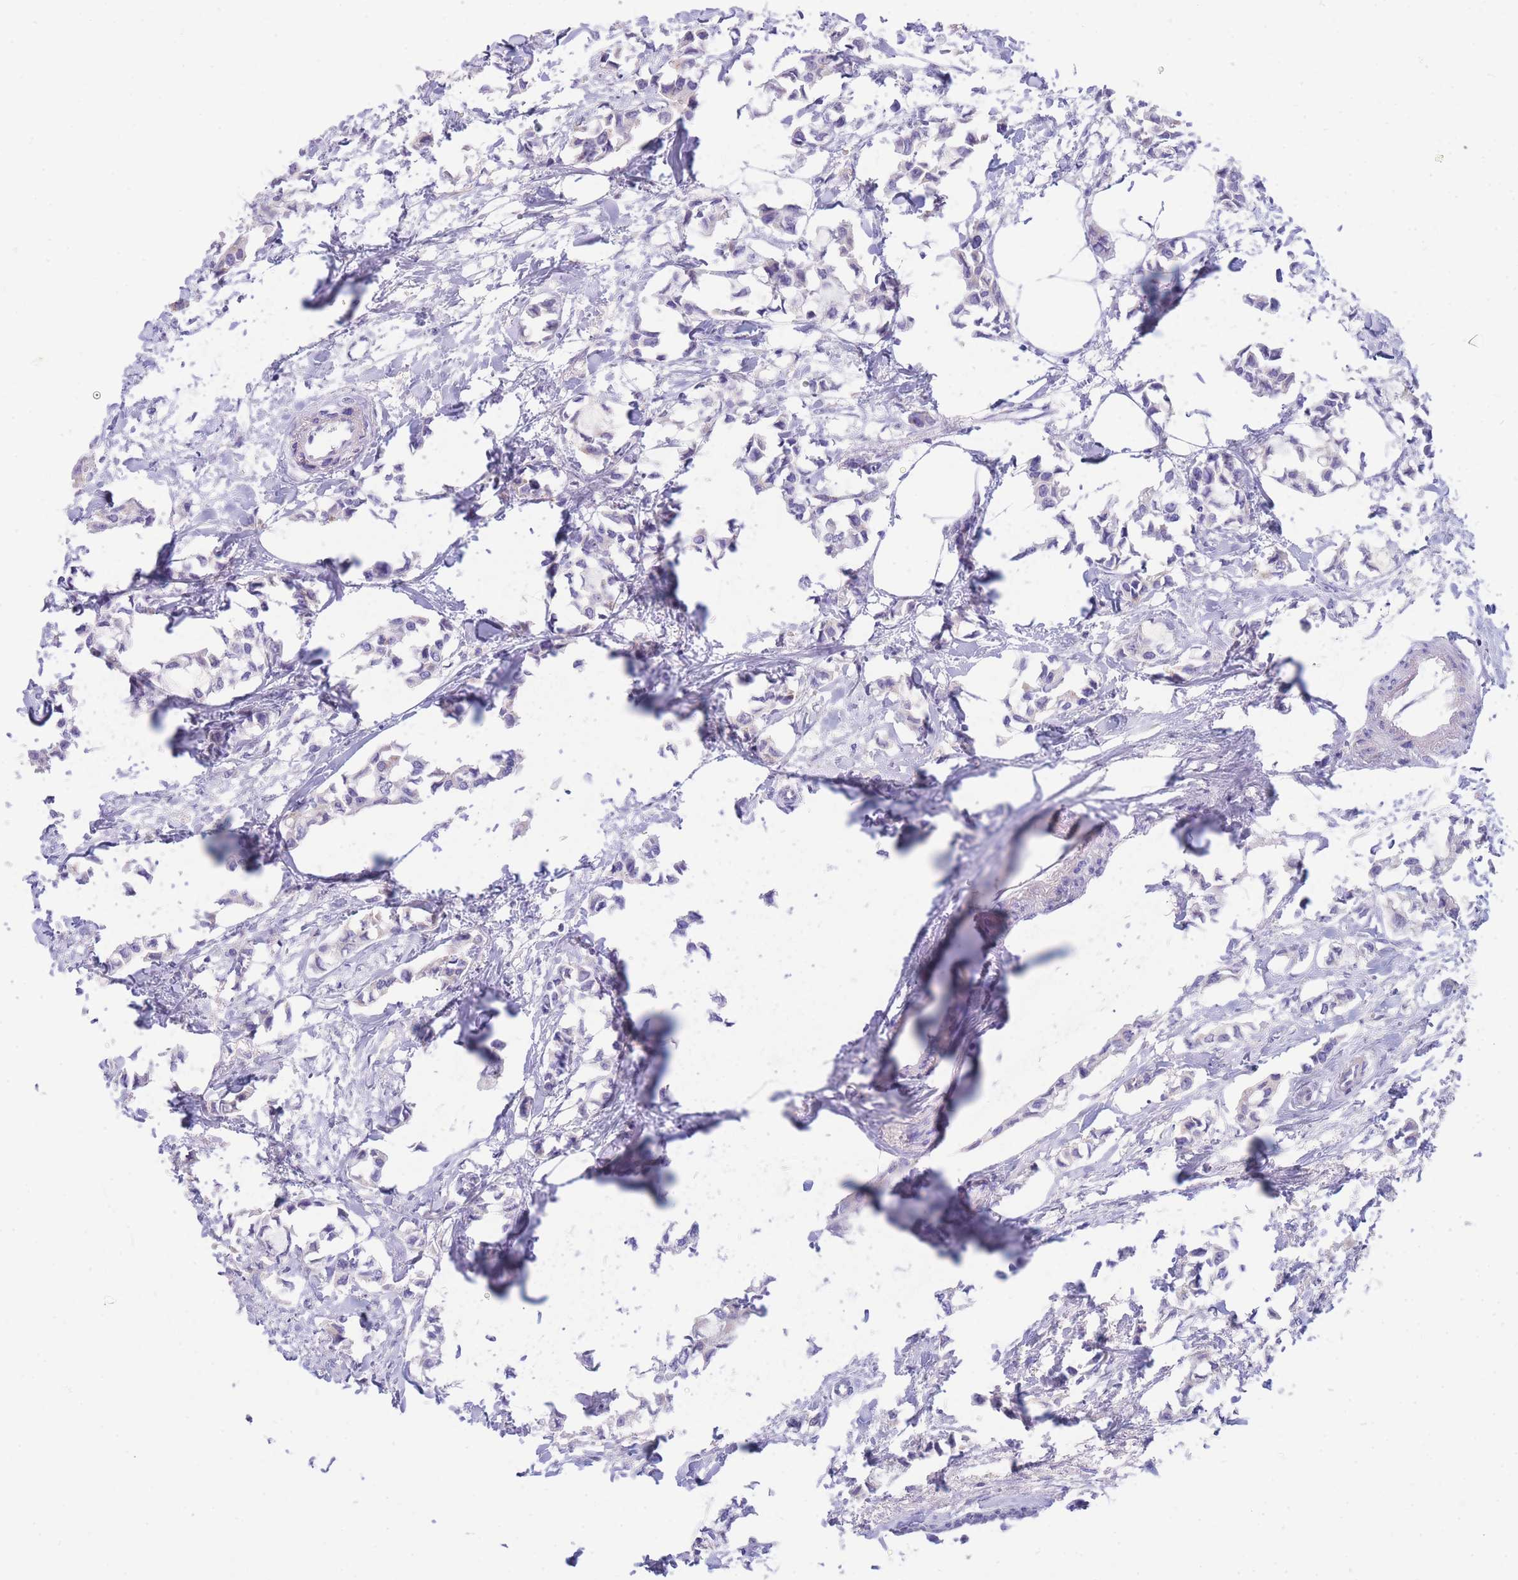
{"staining": {"intensity": "negative", "quantity": "none", "location": "none"}, "tissue": "breast cancer", "cell_type": "Tumor cells", "image_type": "cancer", "snomed": [{"axis": "morphology", "description": "Duct carcinoma"}, {"axis": "topography", "description": "Breast"}], "caption": "High magnification brightfield microscopy of invasive ductal carcinoma (breast) stained with DAB (3,3'-diaminobenzidine) (brown) and counterstained with hematoxylin (blue): tumor cells show no significant expression.", "gene": "PCDHB3", "patient": {"sex": "female", "age": 73}}